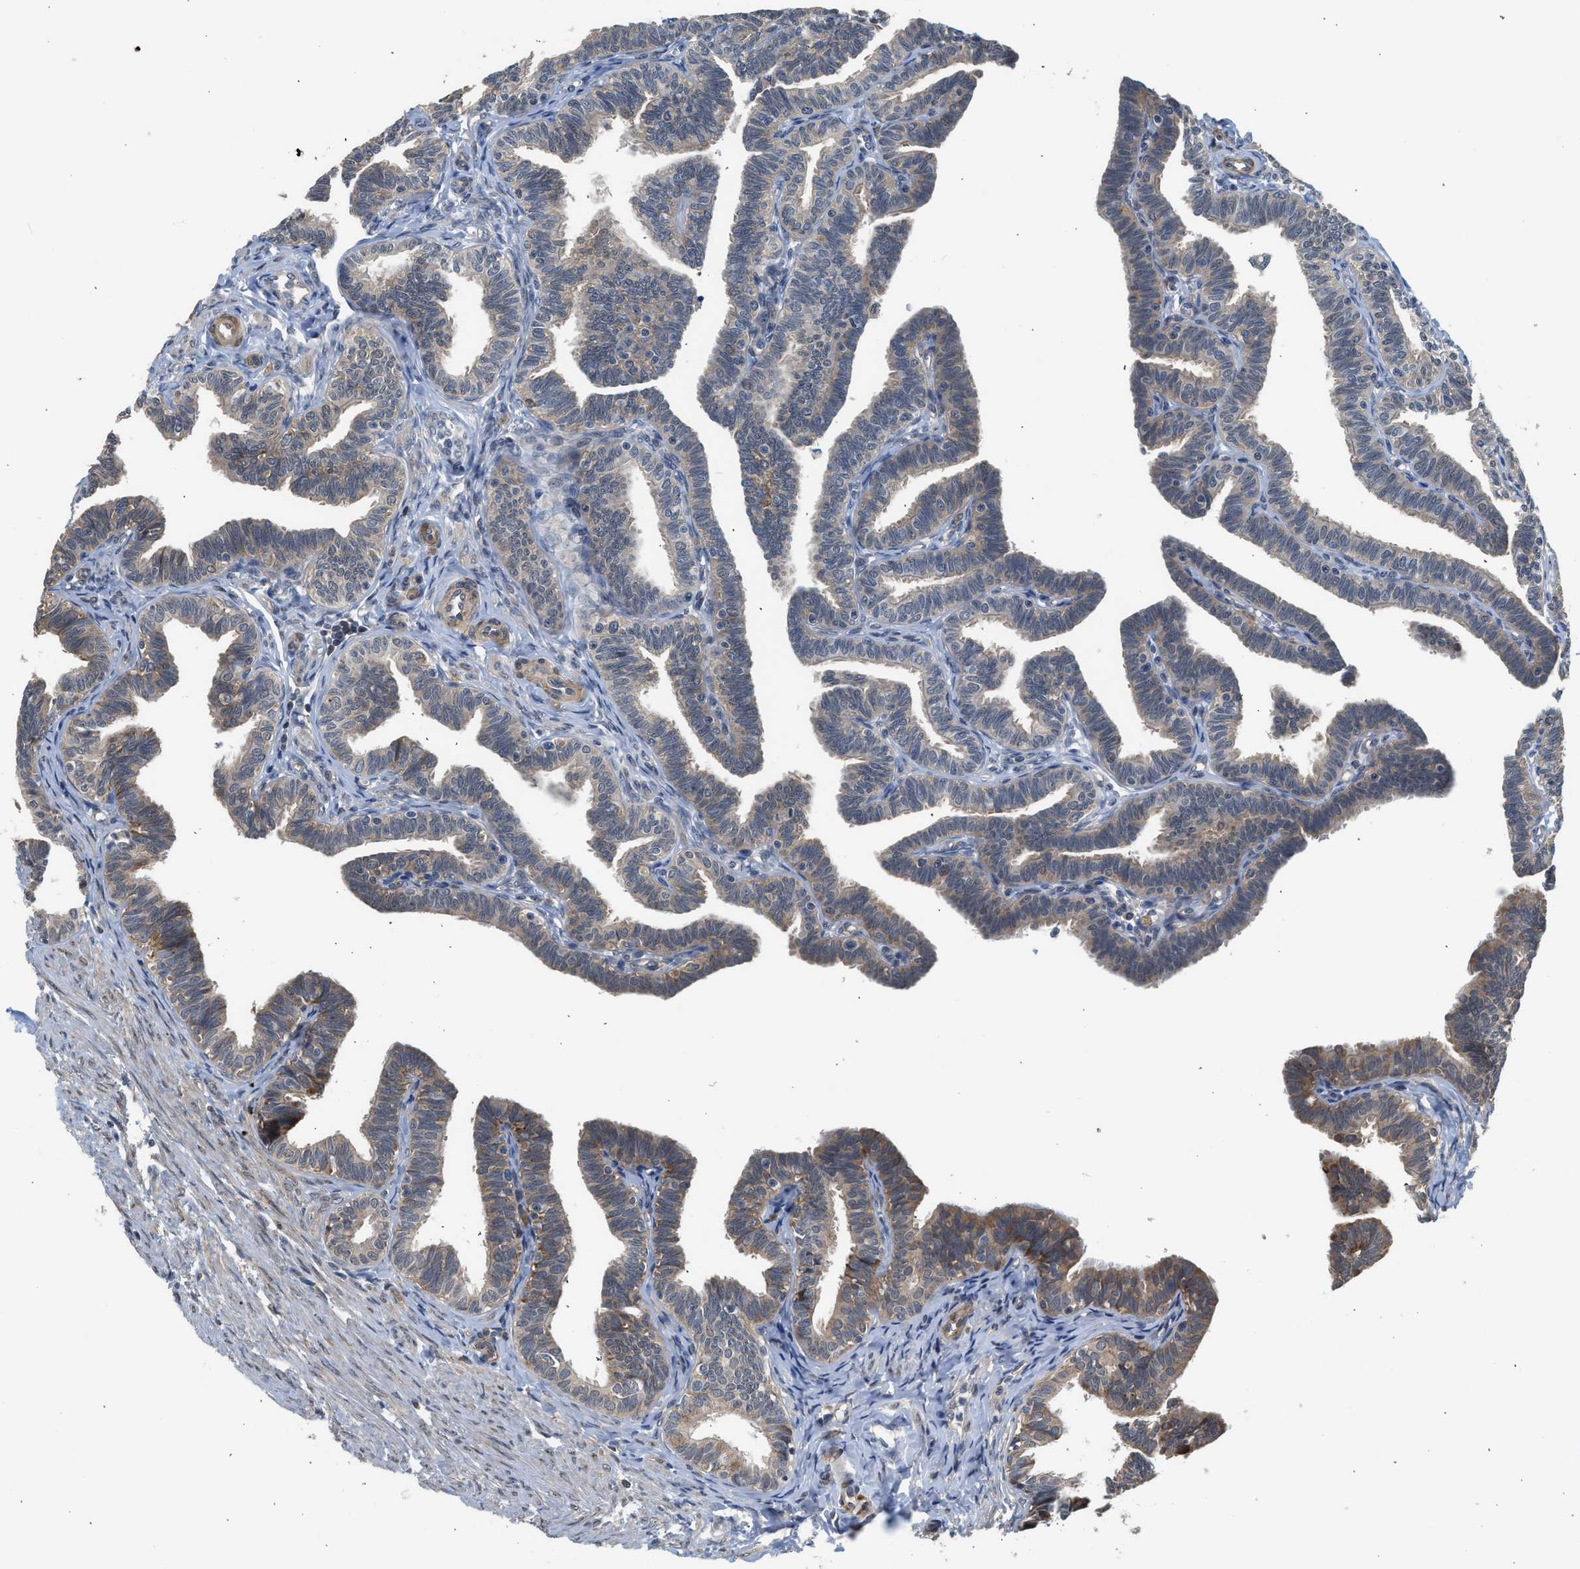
{"staining": {"intensity": "weak", "quantity": "25%-75%", "location": "cytoplasmic/membranous"}, "tissue": "fallopian tube", "cell_type": "Glandular cells", "image_type": "normal", "snomed": [{"axis": "morphology", "description": "Normal tissue, NOS"}, {"axis": "topography", "description": "Fallopian tube"}, {"axis": "topography", "description": "Ovary"}], "caption": "Approximately 25%-75% of glandular cells in benign fallopian tube display weak cytoplasmic/membranous protein staining as visualized by brown immunohistochemical staining.", "gene": "POLG2", "patient": {"sex": "female", "age": 23}}